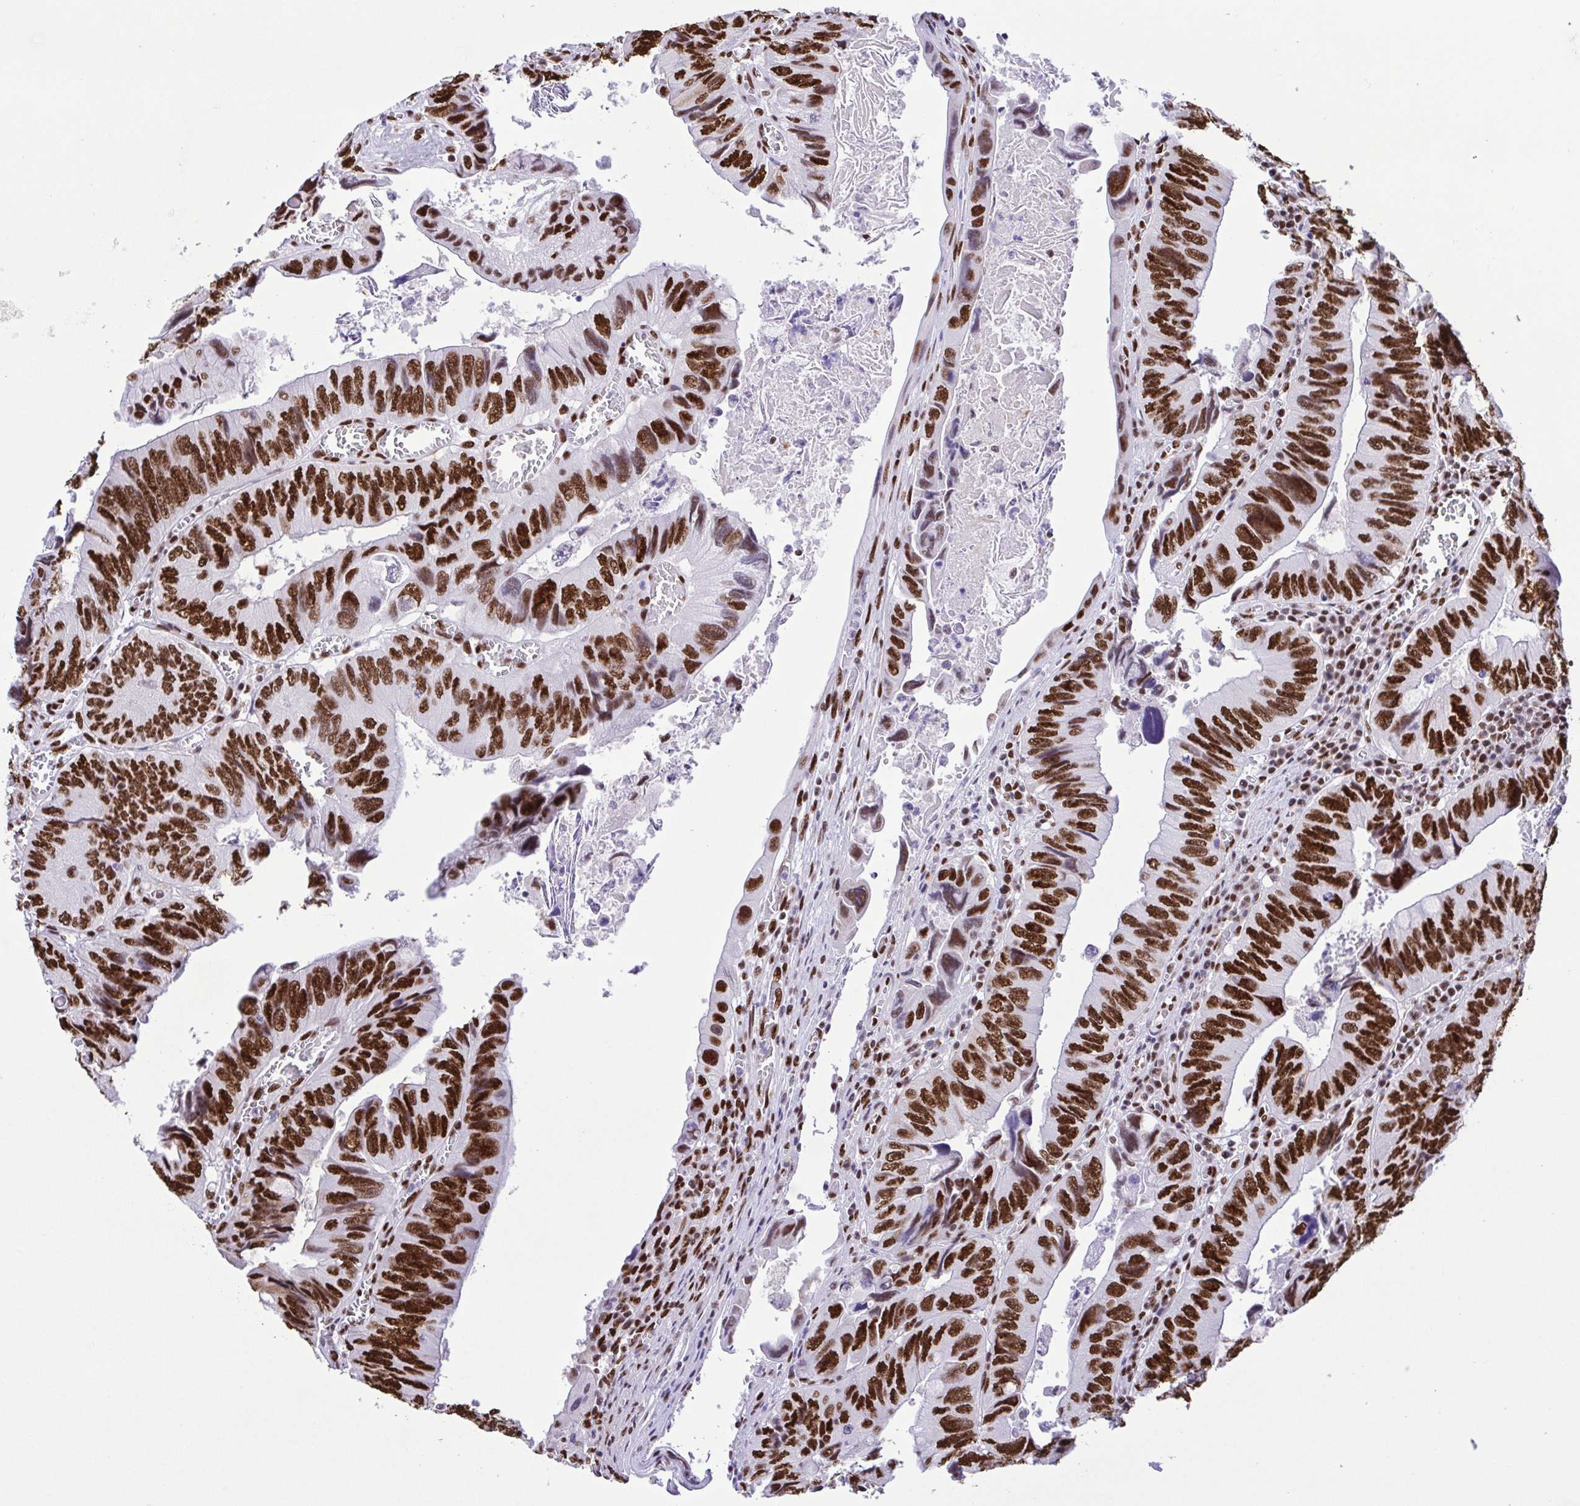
{"staining": {"intensity": "strong", "quantity": ">75%", "location": "nuclear"}, "tissue": "colorectal cancer", "cell_type": "Tumor cells", "image_type": "cancer", "snomed": [{"axis": "morphology", "description": "Adenocarcinoma, NOS"}, {"axis": "topography", "description": "Colon"}], "caption": "Colorectal adenocarcinoma stained for a protein shows strong nuclear positivity in tumor cells.", "gene": "TRIM28", "patient": {"sex": "female", "age": 84}}